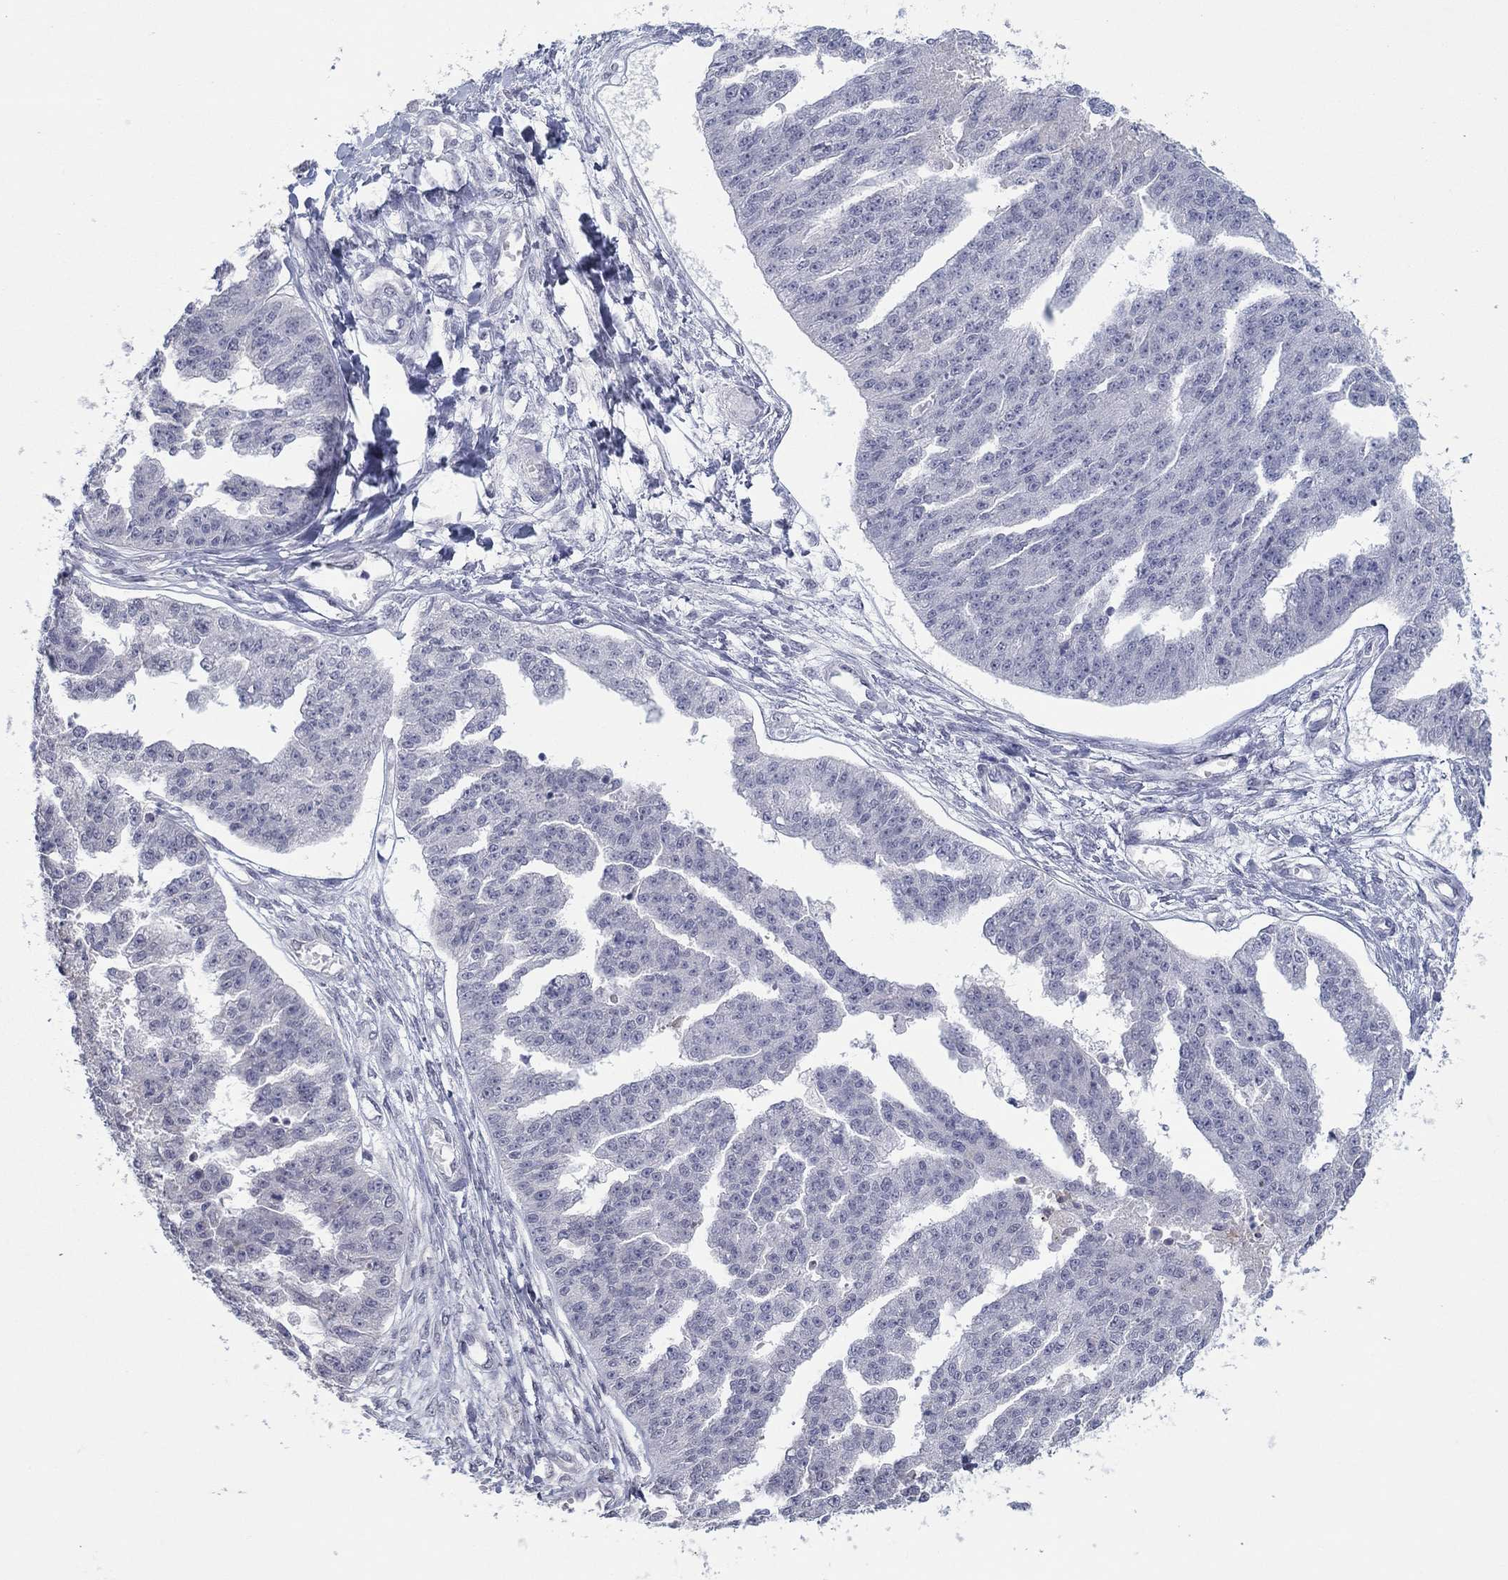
{"staining": {"intensity": "negative", "quantity": "none", "location": "none"}, "tissue": "ovarian cancer", "cell_type": "Tumor cells", "image_type": "cancer", "snomed": [{"axis": "morphology", "description": "Cystadenocarcinoma, serous, NOS"}, {"axis": "topography", "description": "Ovary"}], "caption": "The photomicrograph shows no staining of tumor cells in serous cystadenocarcinoma (ovarian). (DAB immunohistochemistry (IHC) with hematoxylin counter stain).", "gene": "SLC22A2", "patient": {"sex": "female", "age": 58}}